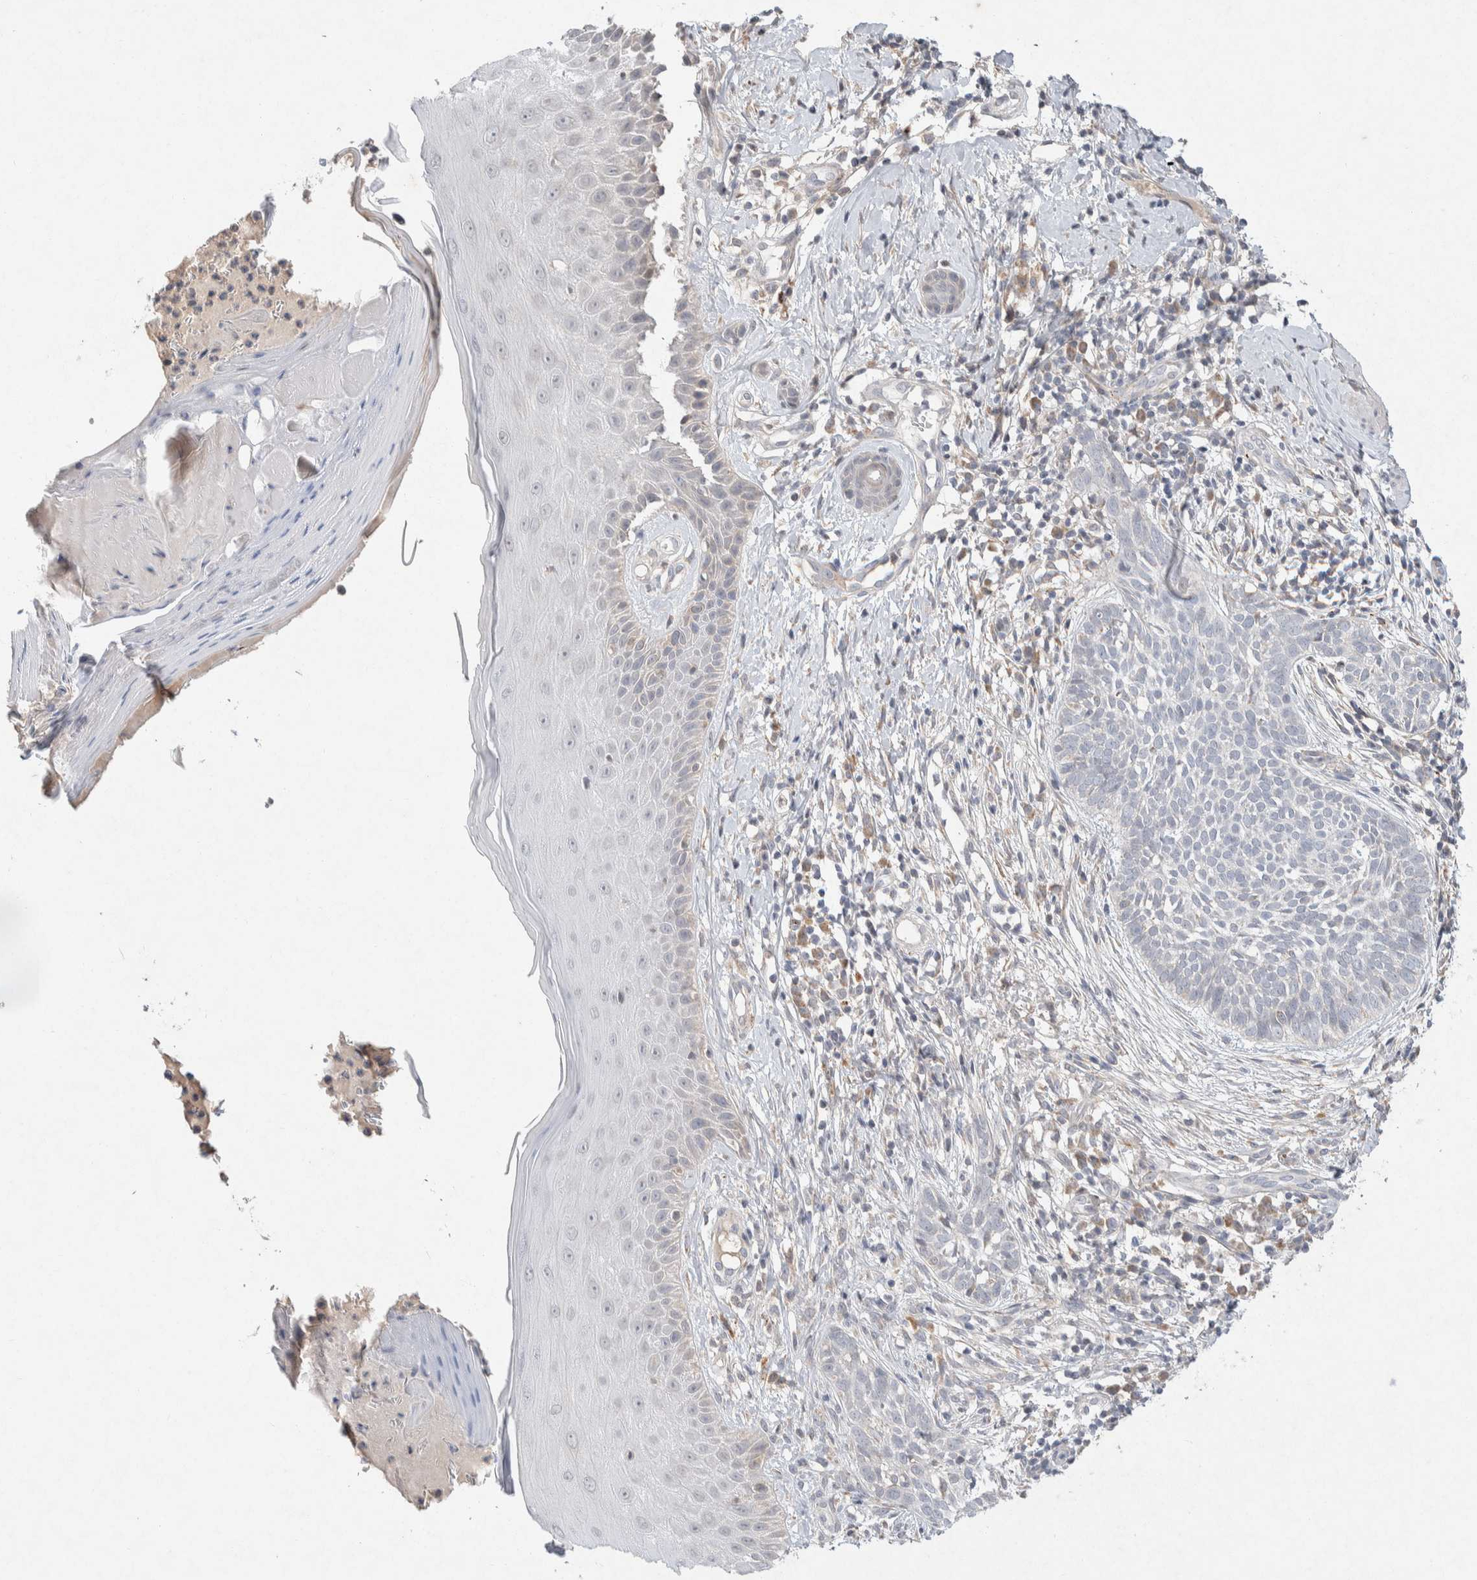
{"staining": {"intensity": "negative", "quantity": "none", "location": "none"}, "tissue": "skin cancer", "cell_type": "Tumor cells", "image_type": "cancer", "snomed": [{"axis": "morphology", "description": "Normal tissue, NOS"}, {"axis": "morphology", "description": "Basal cell carcinoma"}, {"axis": "topography", "description": "Skin"}], "caption": "An image of basal cell carcinoma (skin) stained for a protein exhibits no brown staining in tumor cells.", "gene": "CMTM4", "patient": {"sex": "male", "age": 67}}